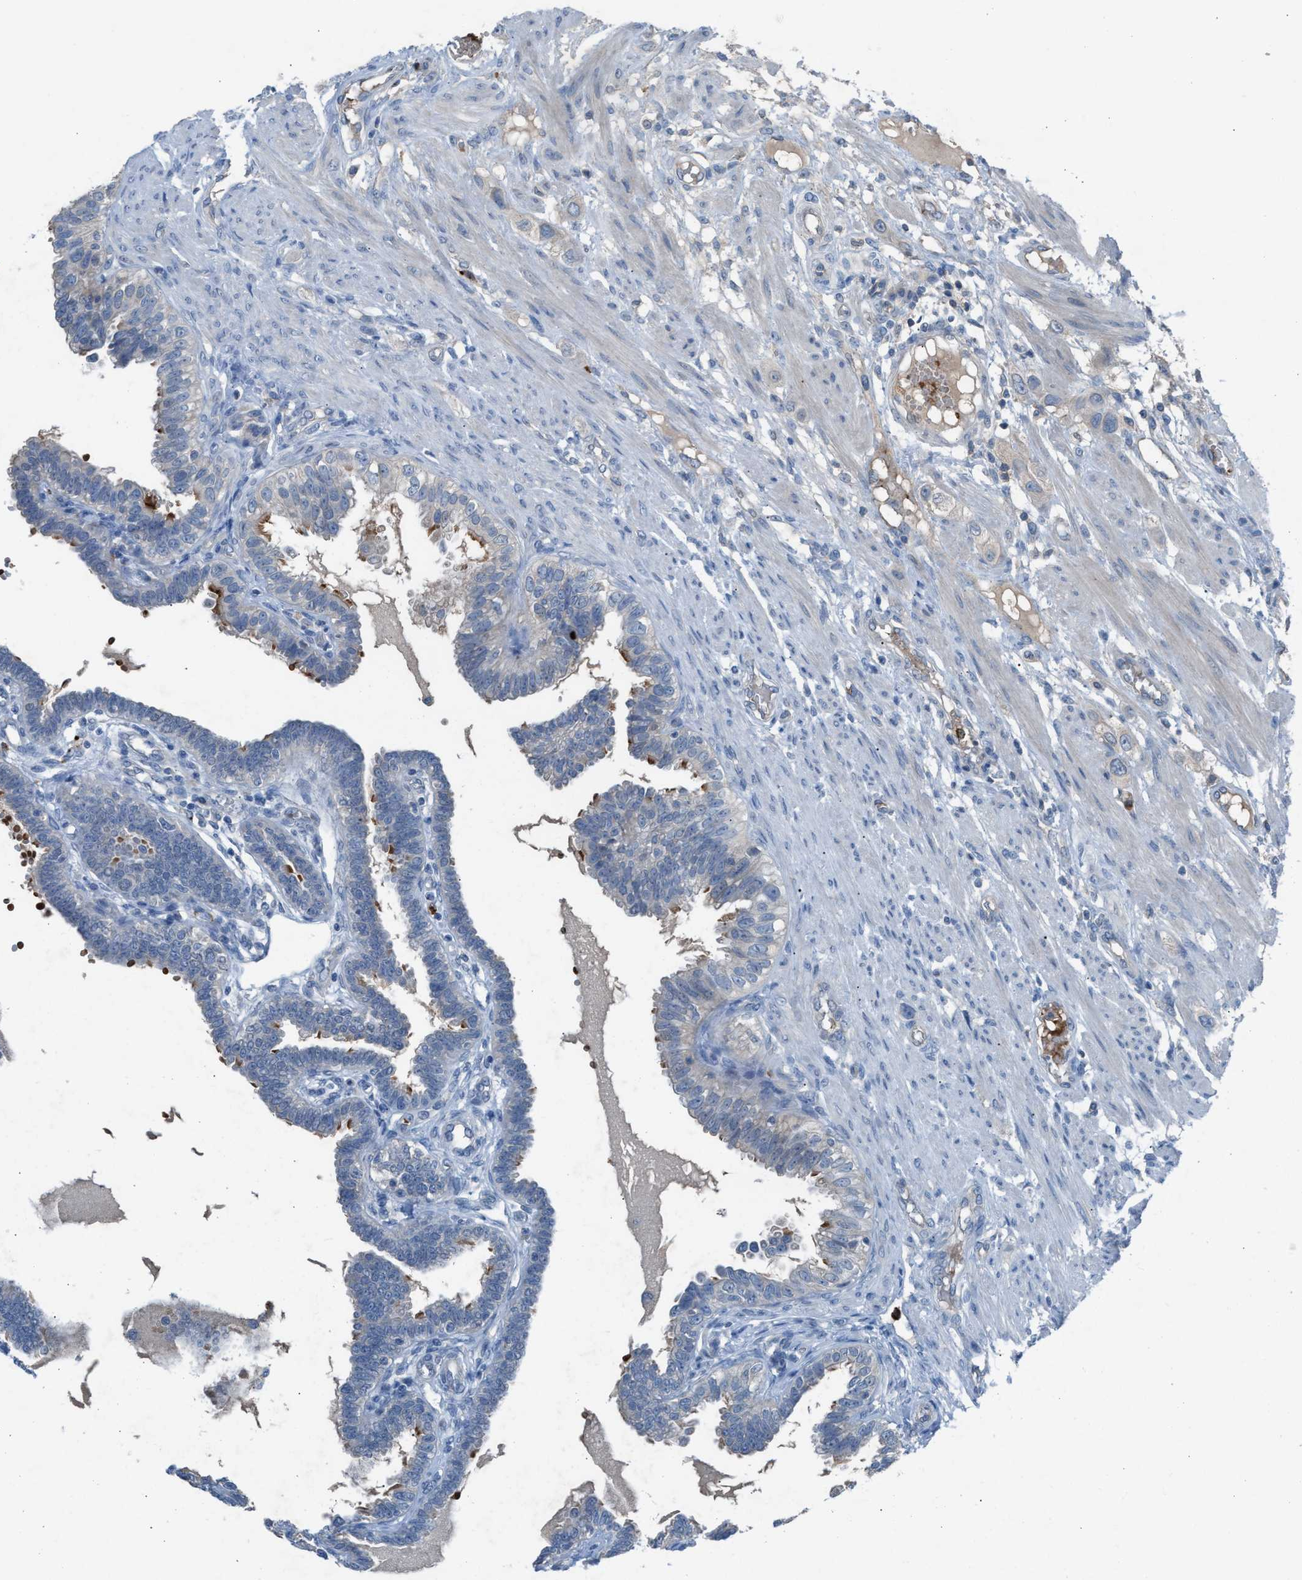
{"staining": {"intensity": "strong", "quantity": "<25%", "location": "cytoplasmic/membranous"}, "tissue": "fallopian tube", "cell_type": "Glandular cells", "image_type": "normal", "snomed": [{"axis": "morphology", "description": "Normal tissue, NOS"}, {"axis": "topography", "description": "Fallopian tube"}, {"axis": "topography", "description": "Placenta"}], "caption": "Normal fallopian tube was stained to show a protein in brown. There is medium levels of strong cytoplasmic/membranous positivity in approximately <25% of glandular cells.", "gene": "CFAP77", "patient": {"sex": "female", "age": 34}}